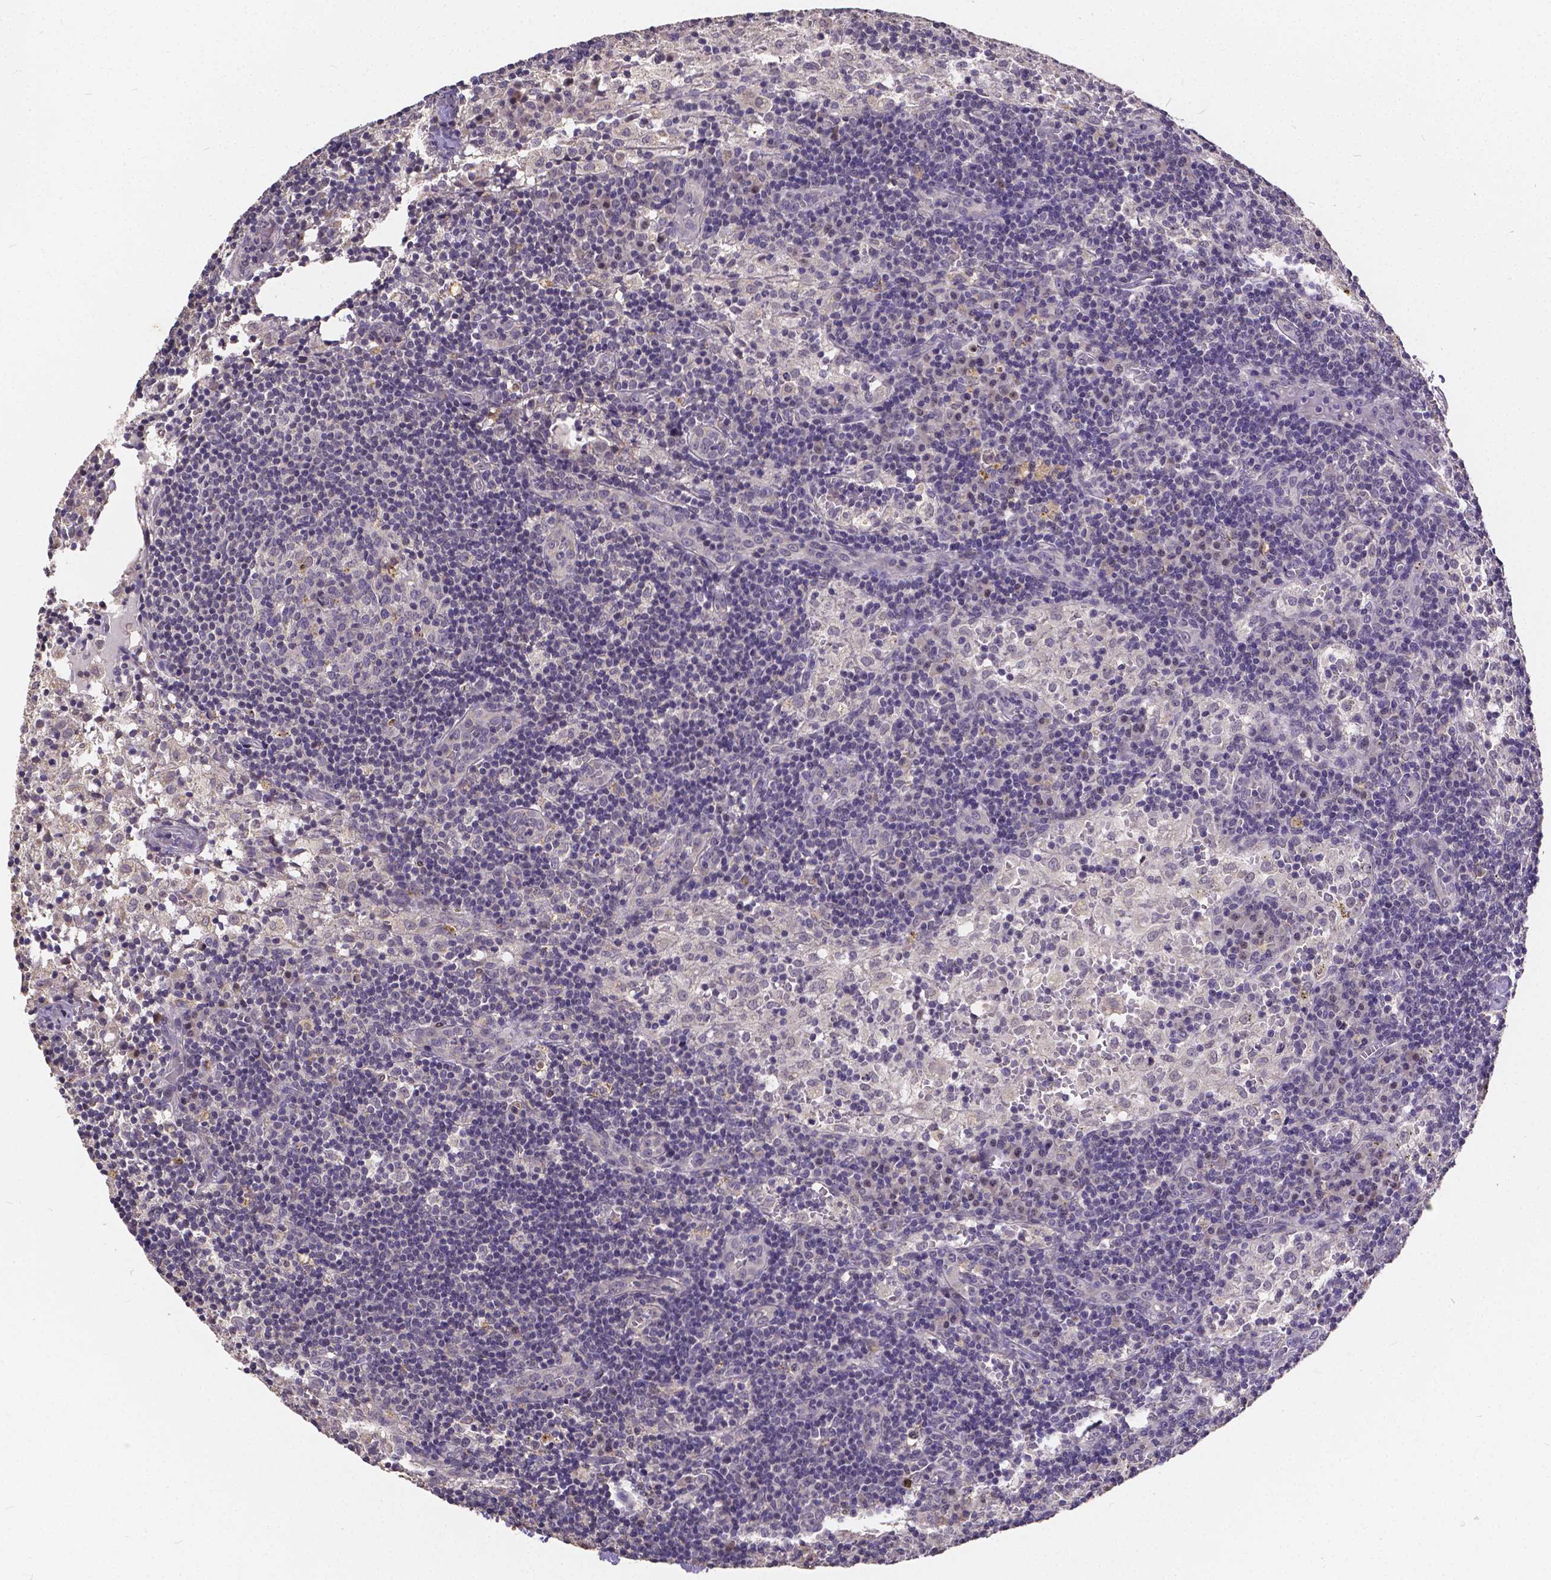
{"staining": {"intensity": "negative", "quantity": "none", "location": "none"}, "tissue": "lymph node", "cell_type": "Germinal center cells", "image_type": "normal", "snomed": [{"axis": "morphology", "description": "Normal tissue, NOS"}, {"axis": "topography", "description": "Lymph node"}], "caption": "Germinal center cells are negative for protein expression in normal human lymph node. Brightfield microscopy of IHC stained with DAB (brown) and hematoxylin (blue), captured at high magnification.", "gene": "CTNNA2", "patient": {"sex": "male", "age": 62}}